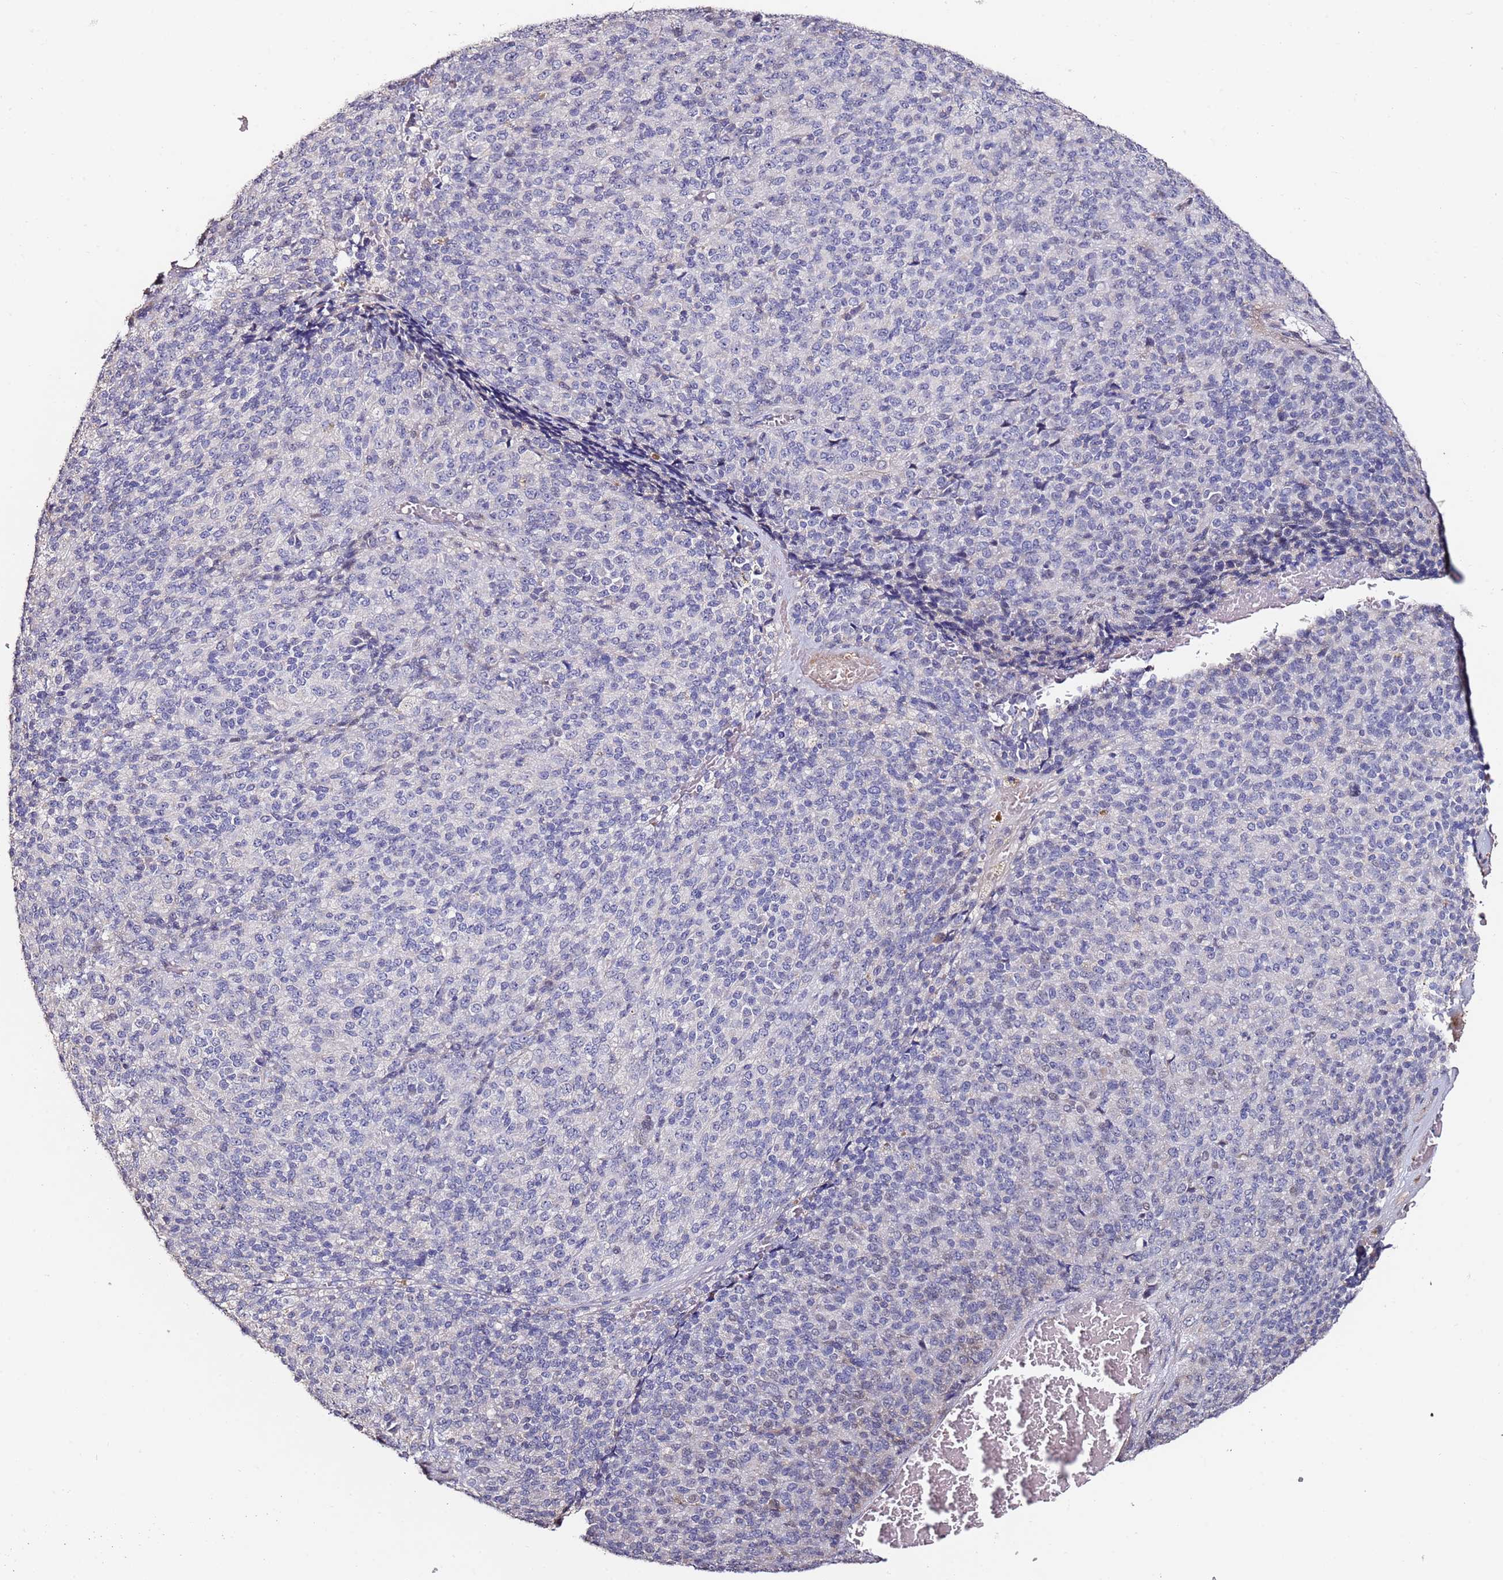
{"staining": {"intensity": "negative", "quantity": "none", "location": "none"}, "tissue": "melanoma", "cell_type": "Tumor cells", "image_type": "cancer", "snomed": [{"axis": "morphology", "description": "Malignant melanoma, Metastatic site"}, {"axis": "topography", "description": "Brain"}], "caption": "A micrograph of malignant melanoma (metastatic site) stained for a protein exhibits no brown staining in tumor cells. (DAB IHC with hematoxylin counter stain).", "gene": "C3orf80", "patient": {"sex": "female", "age": 56}}